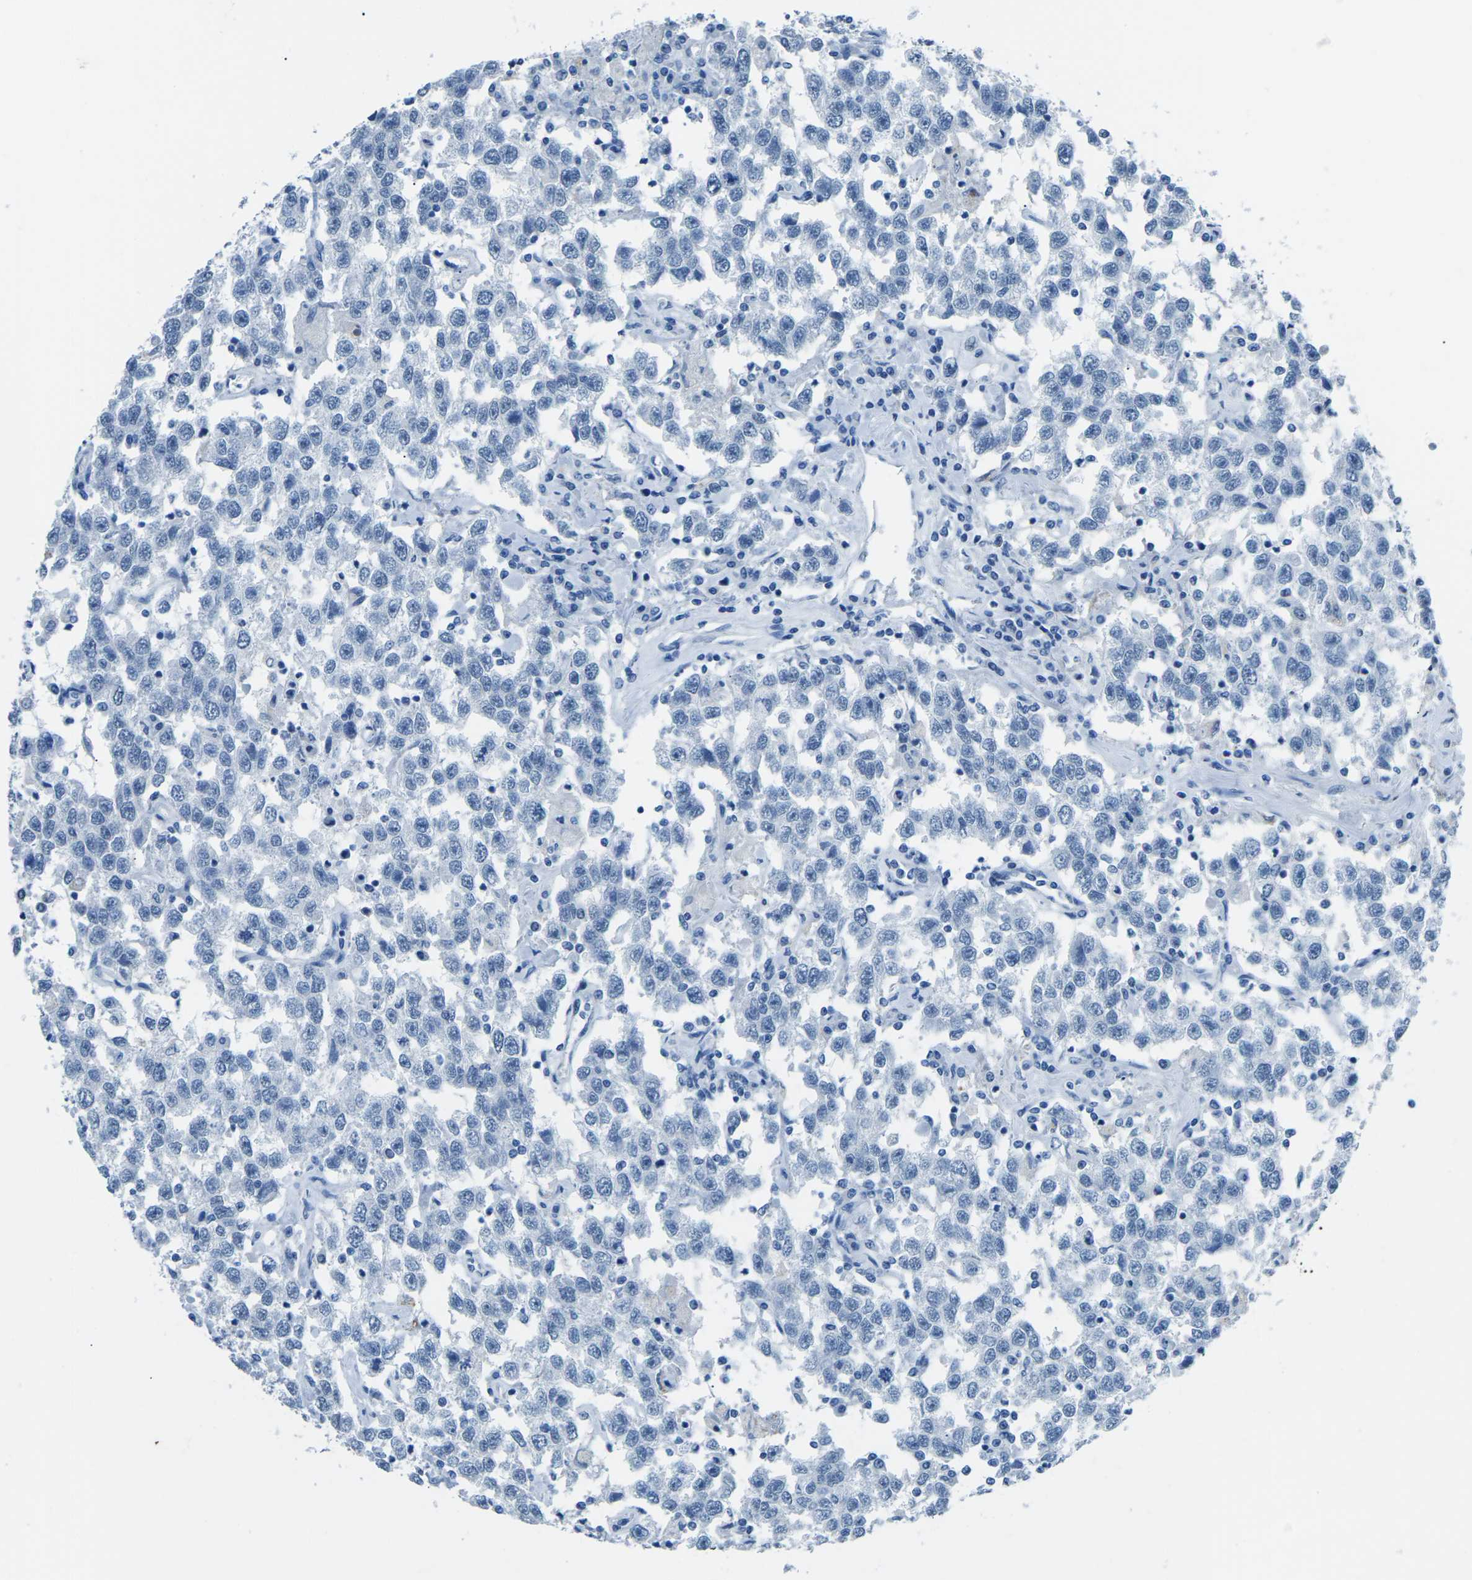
{"staining": {"intensity": "negative", "quantity": "none", "location": "none"}, "tissue": "testis cancer", "cell_type": "Tumor cells", "image_type": "cancer", "snomed": [{"axis": "morphology", "description": "Seminoma, NOS"}, {"axis": "topography", "description": "Testis"}], "caption": "Testis cancer stained for a protein using IHC exhibits no positivity tumor cells.", "gene": "MYH8", "patient": {"sex": "male", "age": 41}}